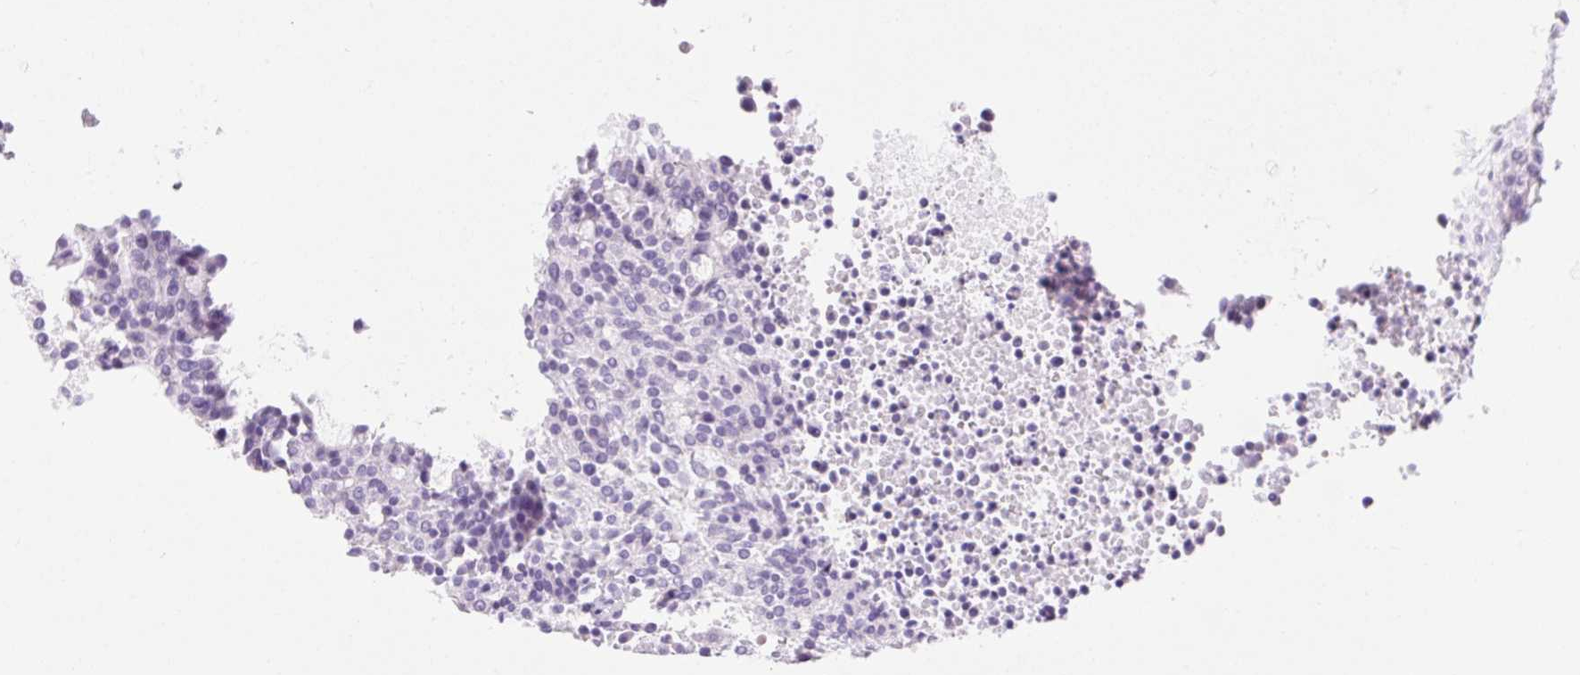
{"staining": {"intensity": "negative", "quantity": "none", "location": "none"}, "tissue": "carcinoid", "cell_type": "Tumor cells", "image_type": "cancer", "snomed": [{"axis": "morphology", "description": "Carcinoid, malignant, NOS"}, {"axis": "topography", "description": "Pancreas"}], "caption": "An immunohistochemistry (IHC) image of carcinoid (malignant) is shown. There is no staining in tumor cells of carcinoid (malignant).", "gene": "SLC25A40", "patient": {"sex": "female", "age": 54}}